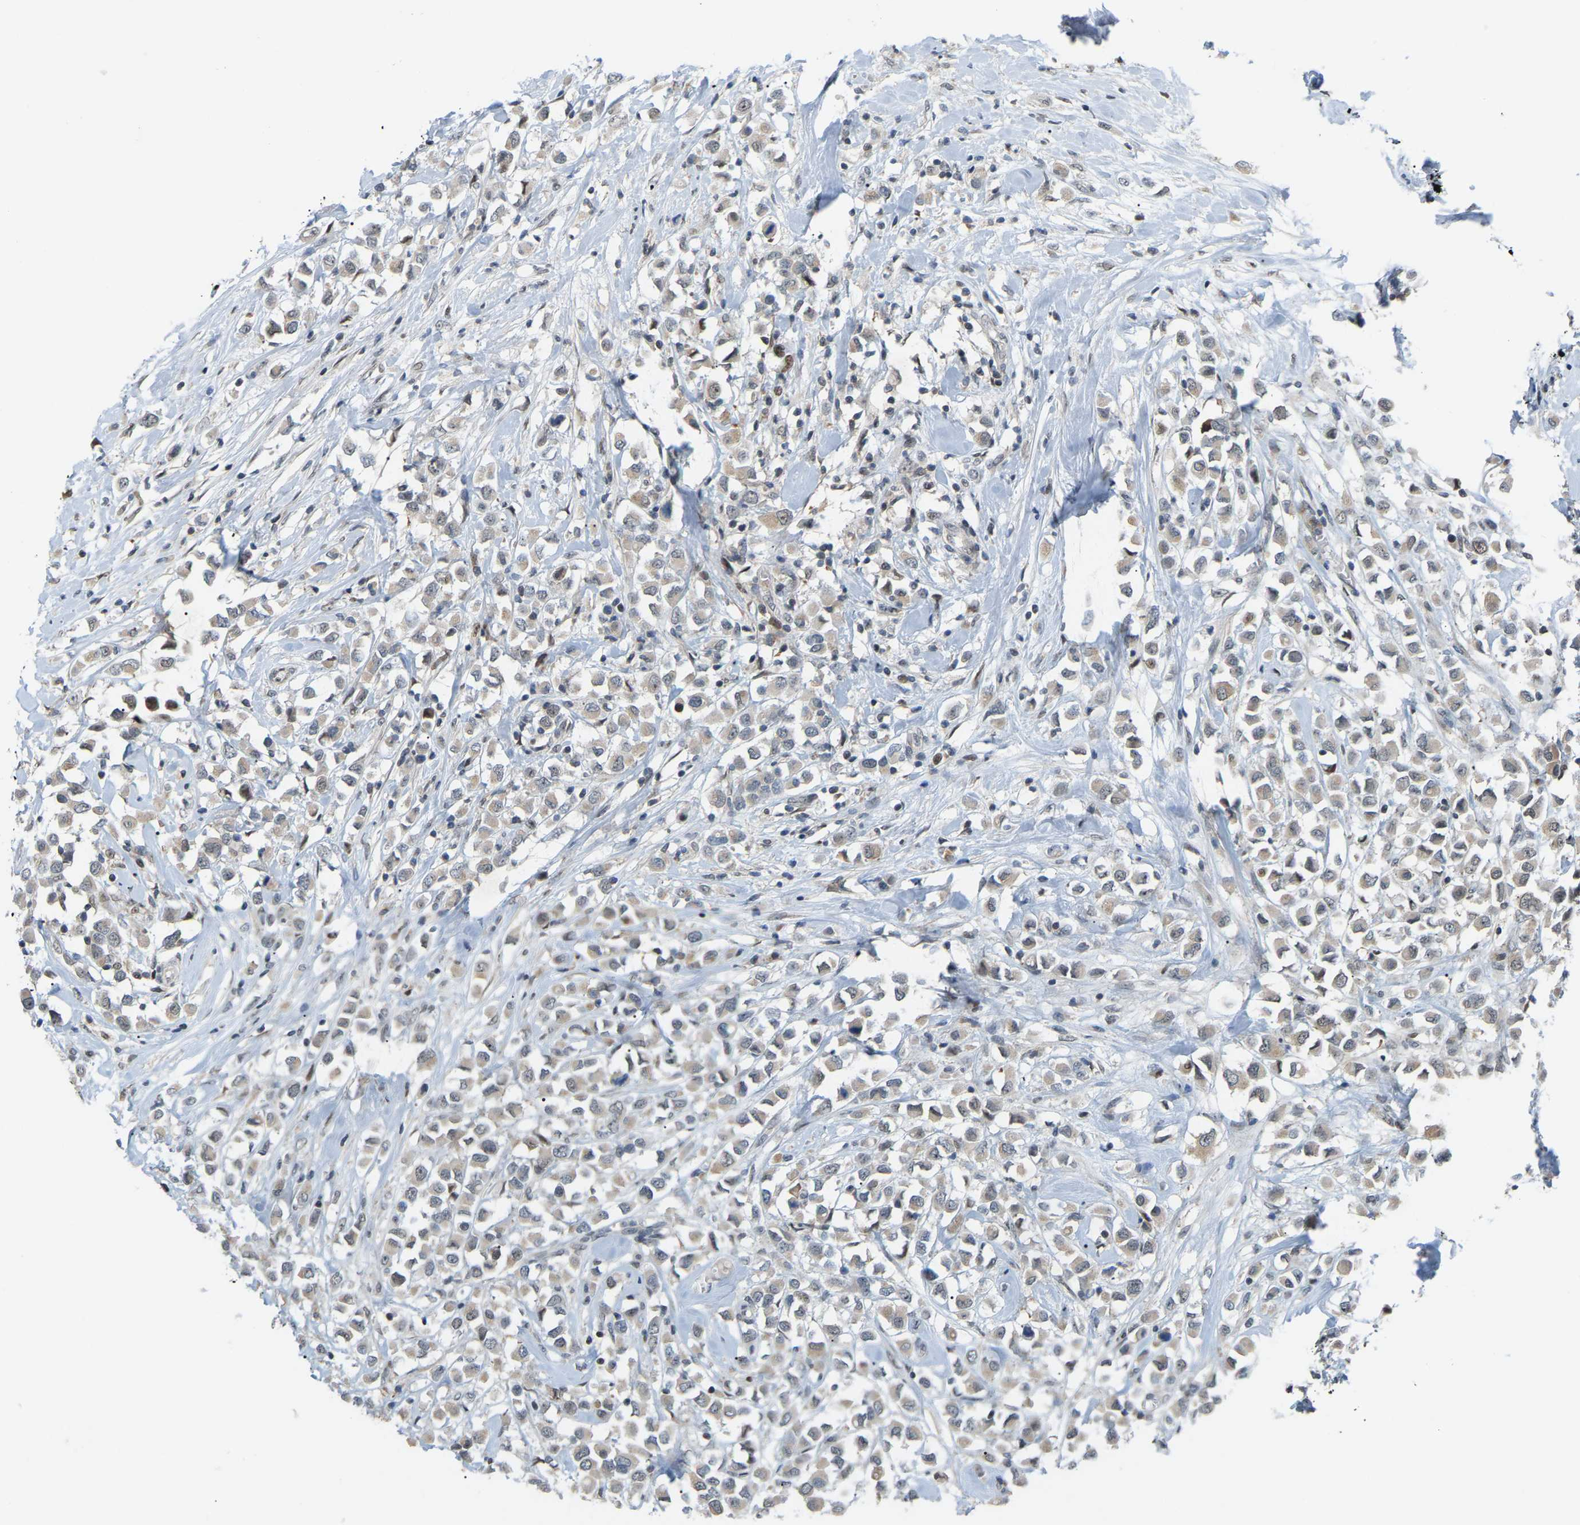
{"staining": {"intensity": "weak", "quantity": ">75%", "location": "cytoplasmic/membranous"}, "tissue": "breast cancer", "cell_type": "Tumor cells", "image_type": "cancer", "snomed": [{"axis": "morphology", "description": "Duct carcinoma"}, {"axis": "topography", "description": "Breast"}], "caption": "DAB immunohistochemical staining of human breast cancer (invasive ductal carcinoma) exhibits weak cytoplasmic/membranous protein staining in about >75% of tumor cells.", "gene": "CROT", "patient": {"sex": "female", "age": 61}}